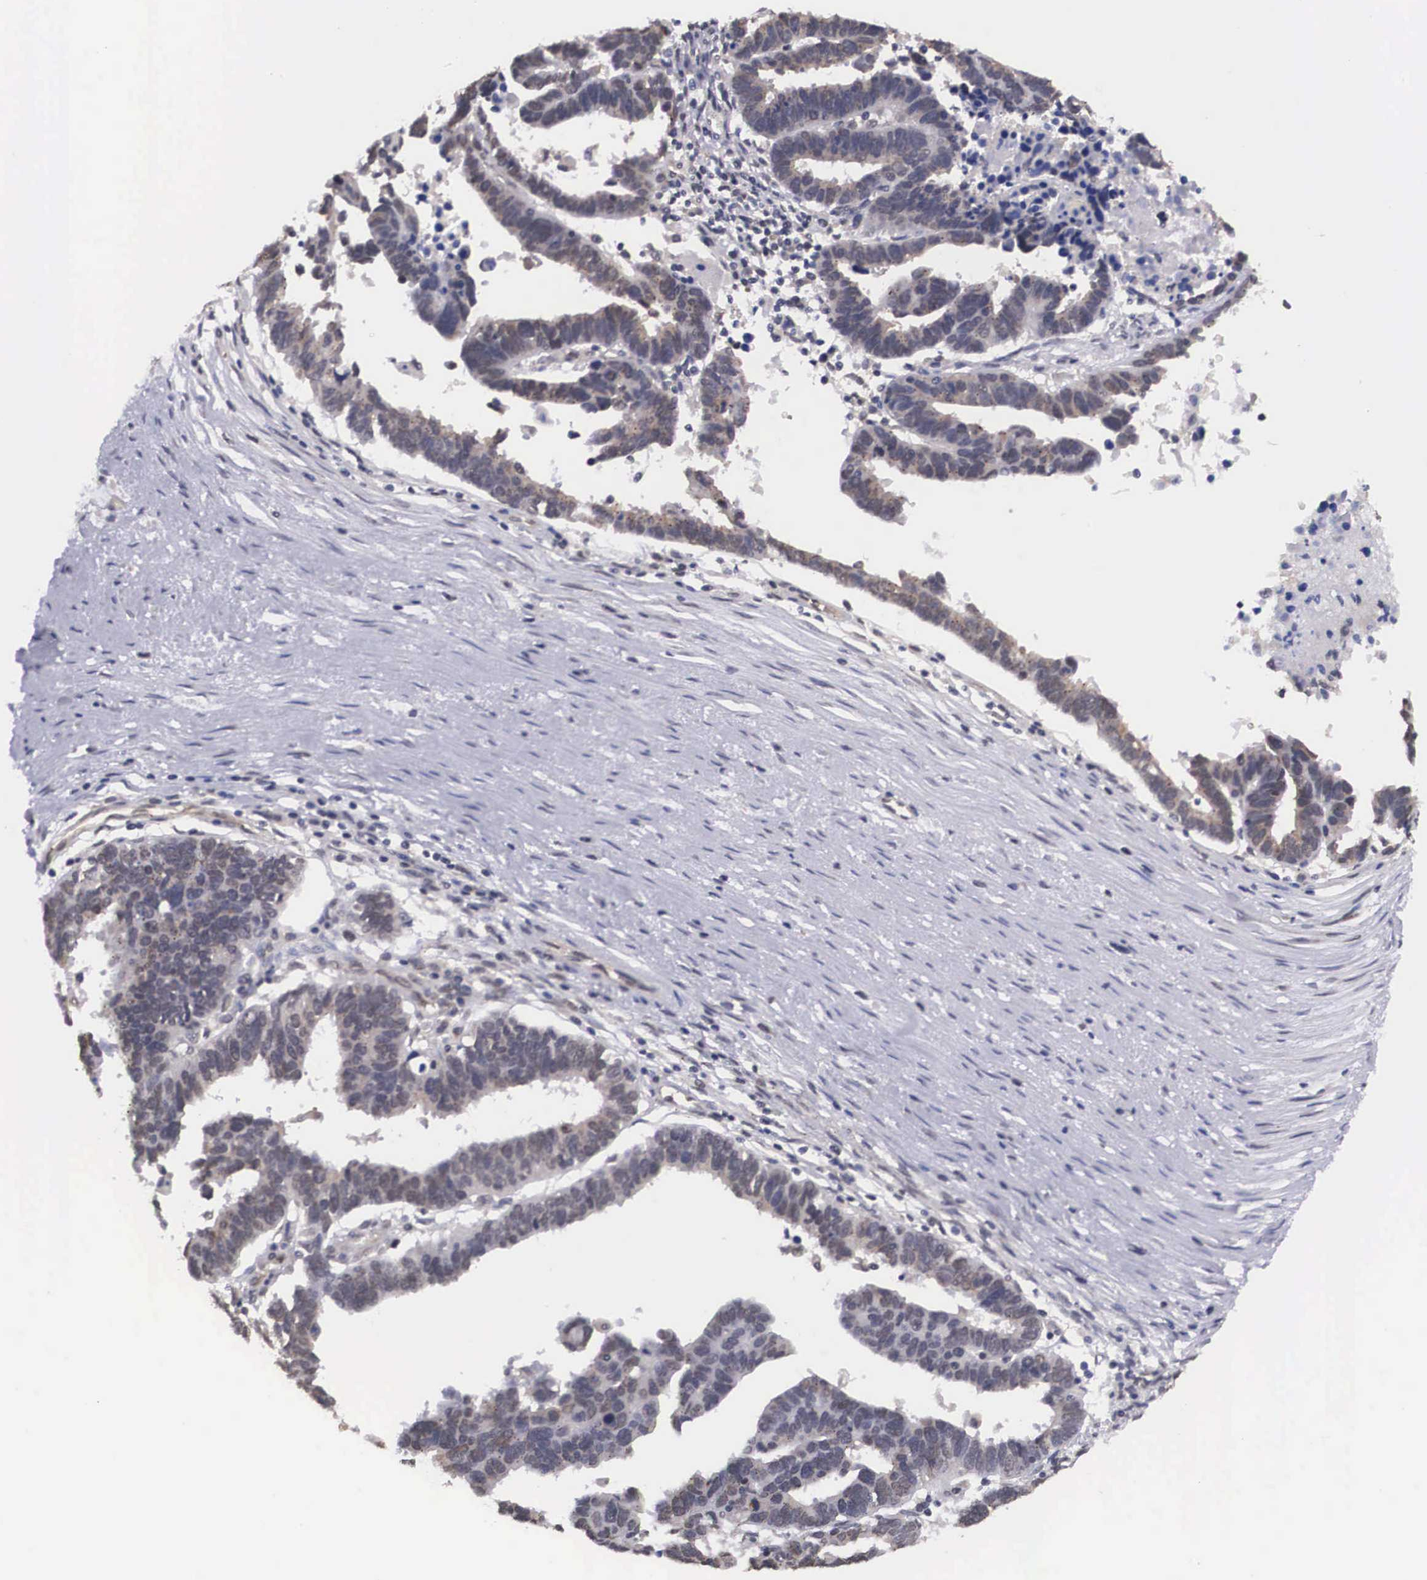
{"staining": {"intensity": "moderate", "quantity": "25%-75%", "location": "cytoplasmic/membranous"}, "tissue": "ovarian cancer", "cell_type": "Tumor cells", "image_type": "cancer", "snomed": [{"axis": "morphology", "description": "Carcinoma, endometroid"}, {"axis": "morphology", "description": "Cystadenocarcinoma, serous, NOS"}, {"axis": "topography", "description": "Ovary"}], "caption": "Immunohistochemistry (IHC) image of human ovarian cancer stained for a protein (brown), which exhibits medium levels of moderate cytoplasmic/membranous positivity in about 25%-75% of tumor cells.", "gene": "OTX2", "patient": {"sex": "female", "age": 45}}